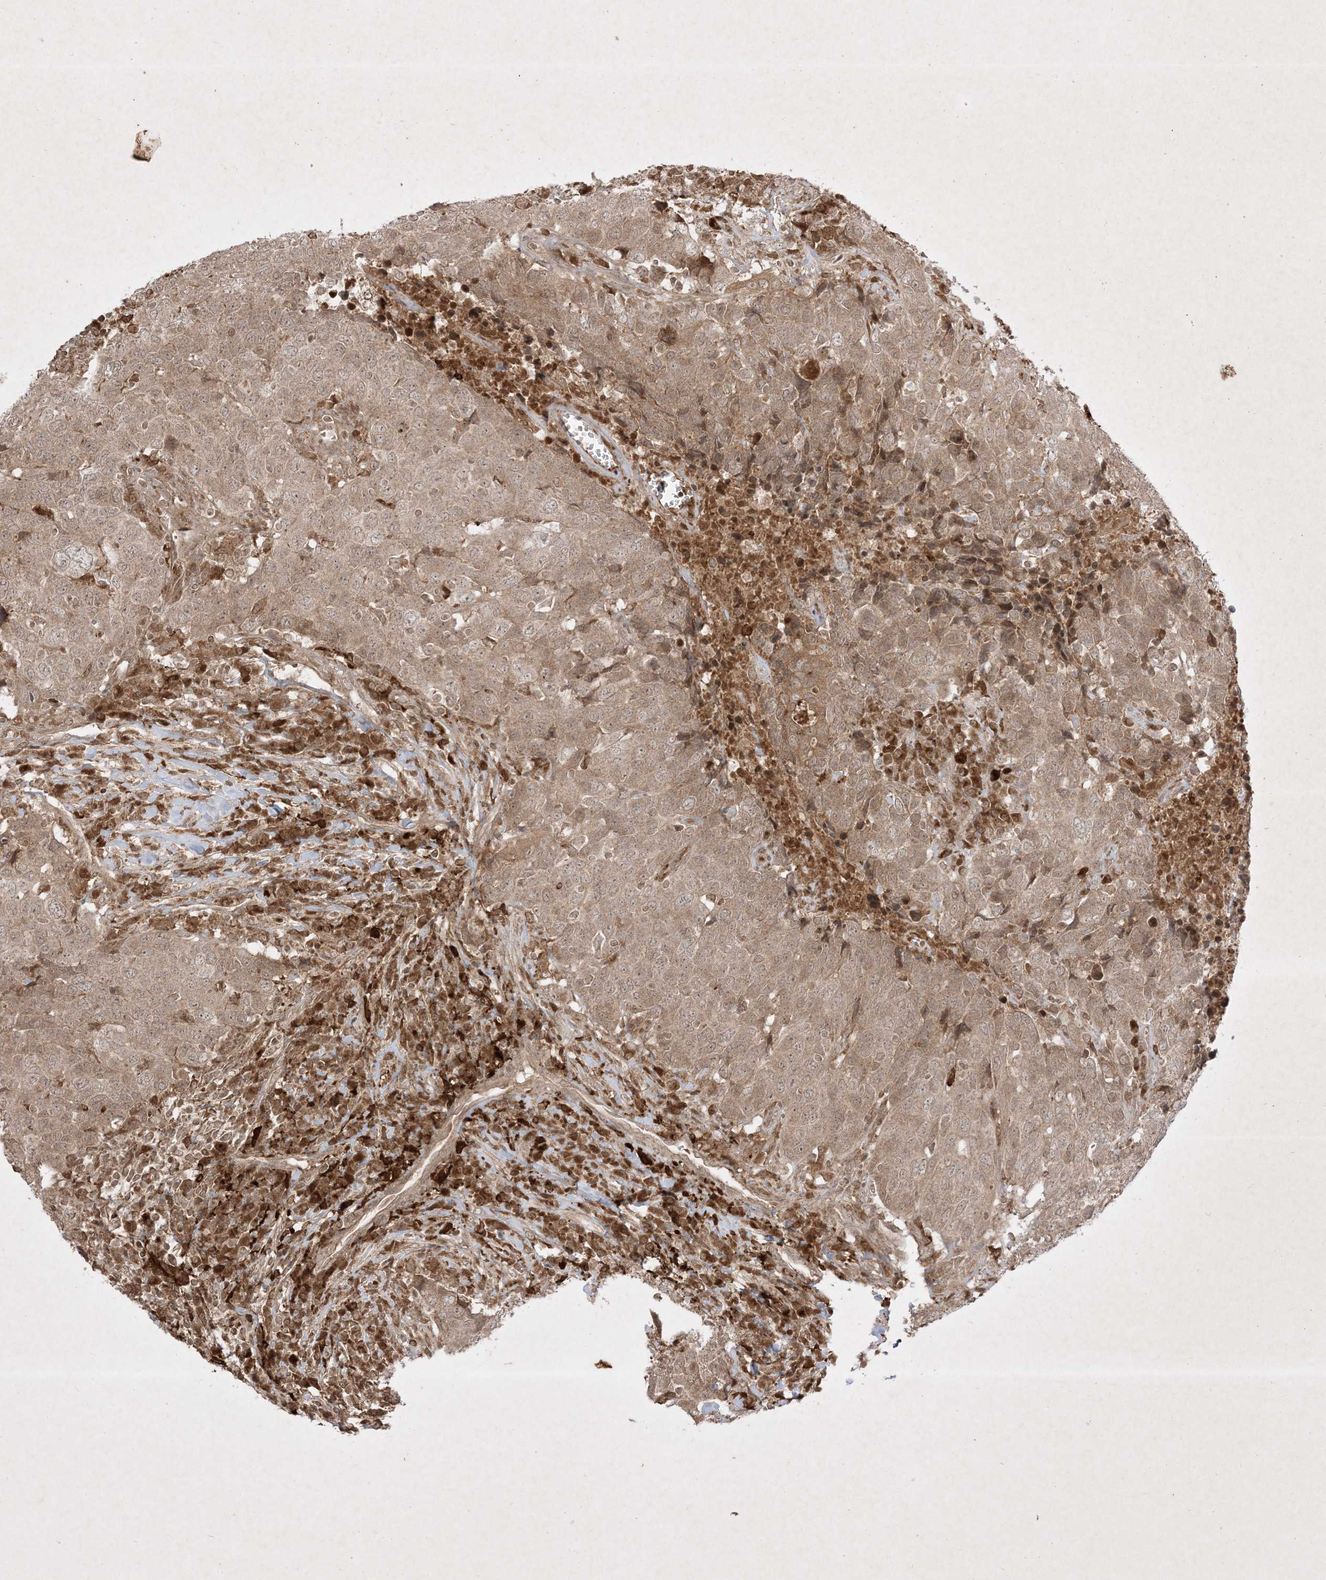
{"staining": {"intensity": "weak", "quantity": "25%-75%", "location": "cytoplasmic/membranous"}, "tissue": "head and neck cancer", "cell_type": "Tumor cells", "image_type": "cancer", "snomed": [{"axis": "morphology", "description": "Squamous cell carcinoma, NOS"}, {"axis": "topography", "description": "Head-Neck"}], "caption": "A brown stain highlights weak cytoplasmic/membranous expression of a protein in squamous cell carcinoma (head and neck) tumor cells. (IHC, brightfield microscopy, high magnification).", "gene": "PTK6", "patient": {"sex": "male", "age": 66}}